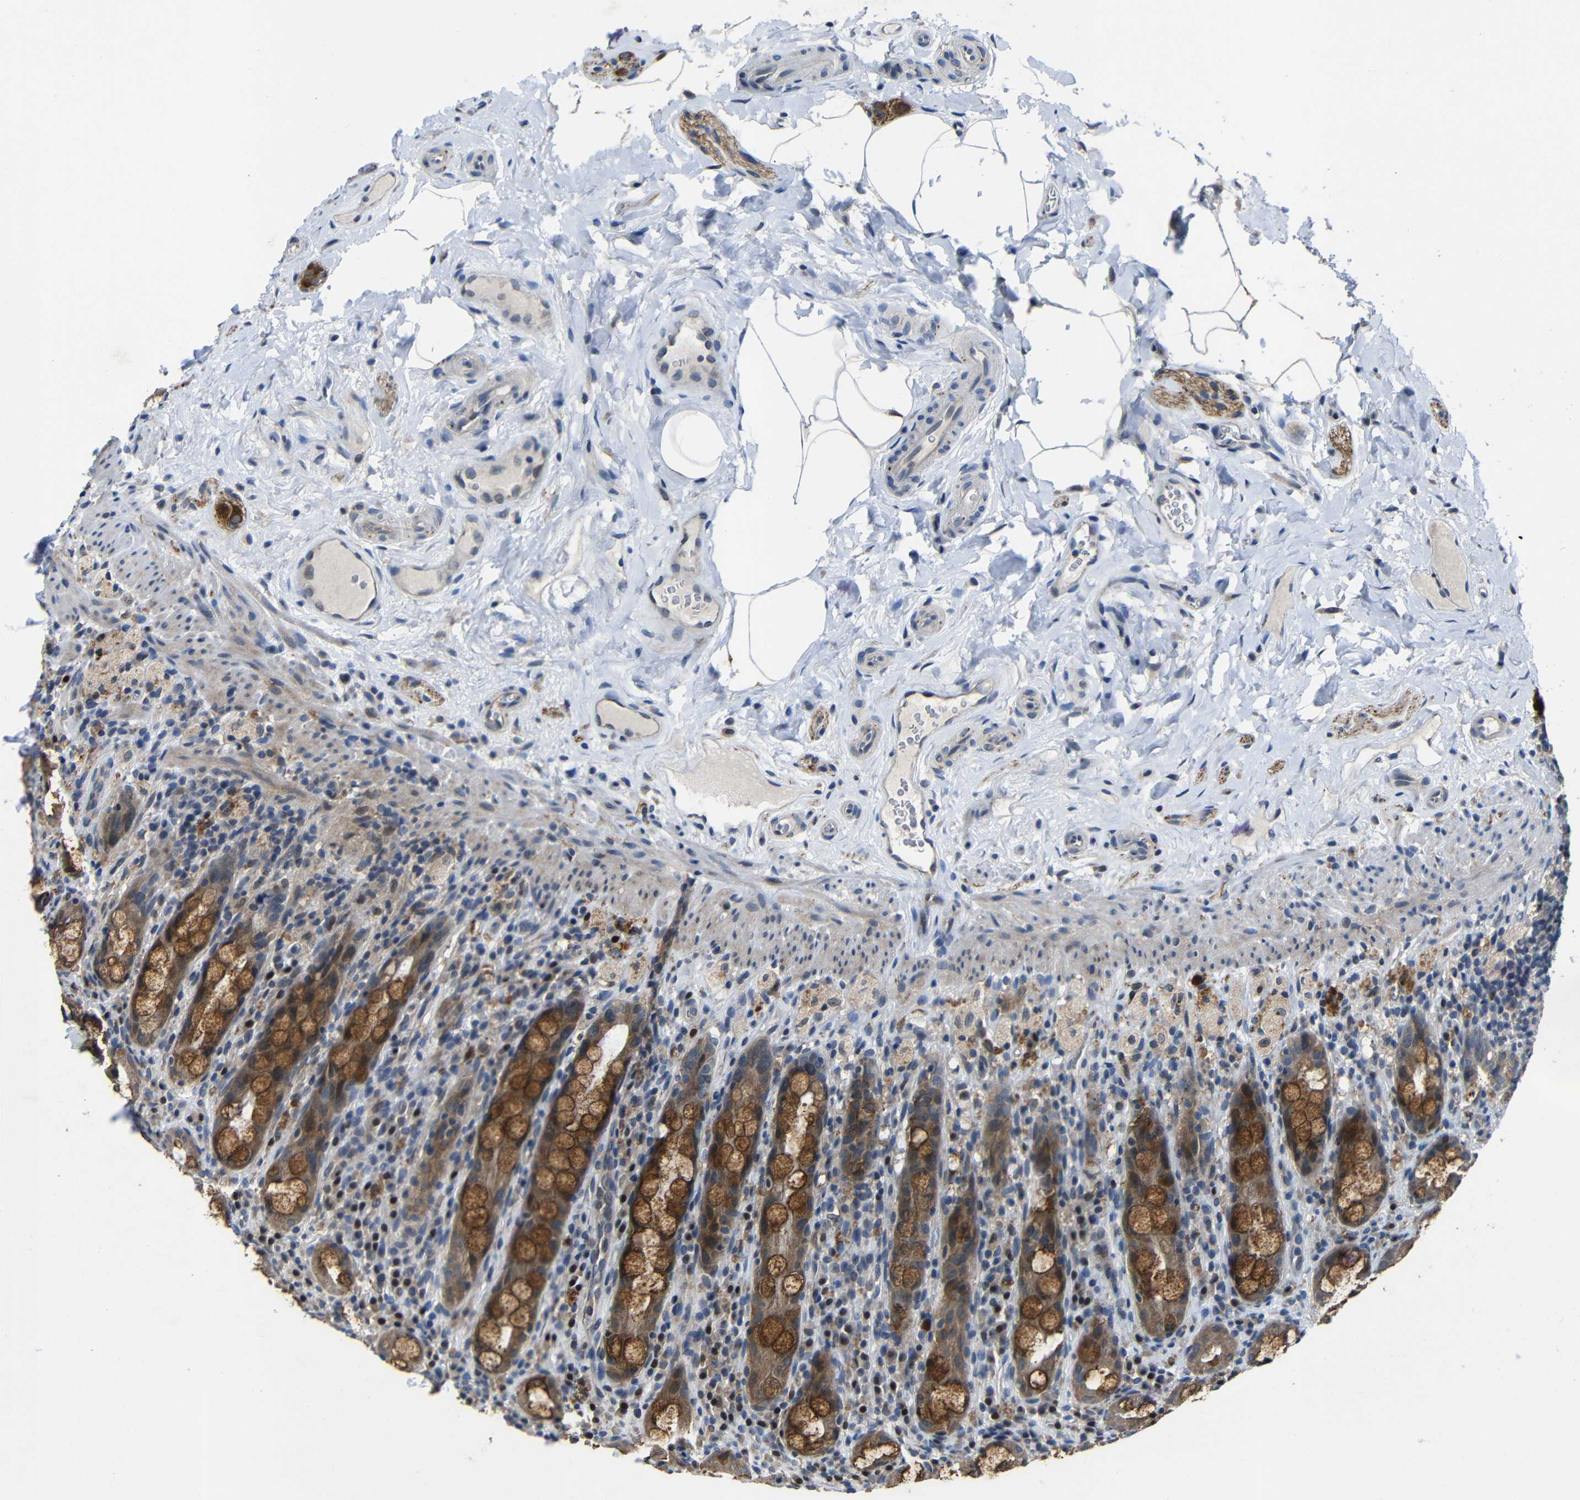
{"staining": {"intensity": "moderate", "quantity": ">75%", "location": "cytoplasmic/membranous"}, "tissue": "rectum", "cell_type": "Glandular cells", "image_type": "normal", "snomed": [{"axis": "morphology", "description": "Normal tissue, NOS"}, {"axis": "topography", "description": "Rectum"}], "caption": "Human rectum stained with a brown dye shows moderate cytoplasmic/membranous positive staining in approximately >75% of glandular cells.", "gene": "C6orf89", "patient": {"sex": "male", "age": 44}}